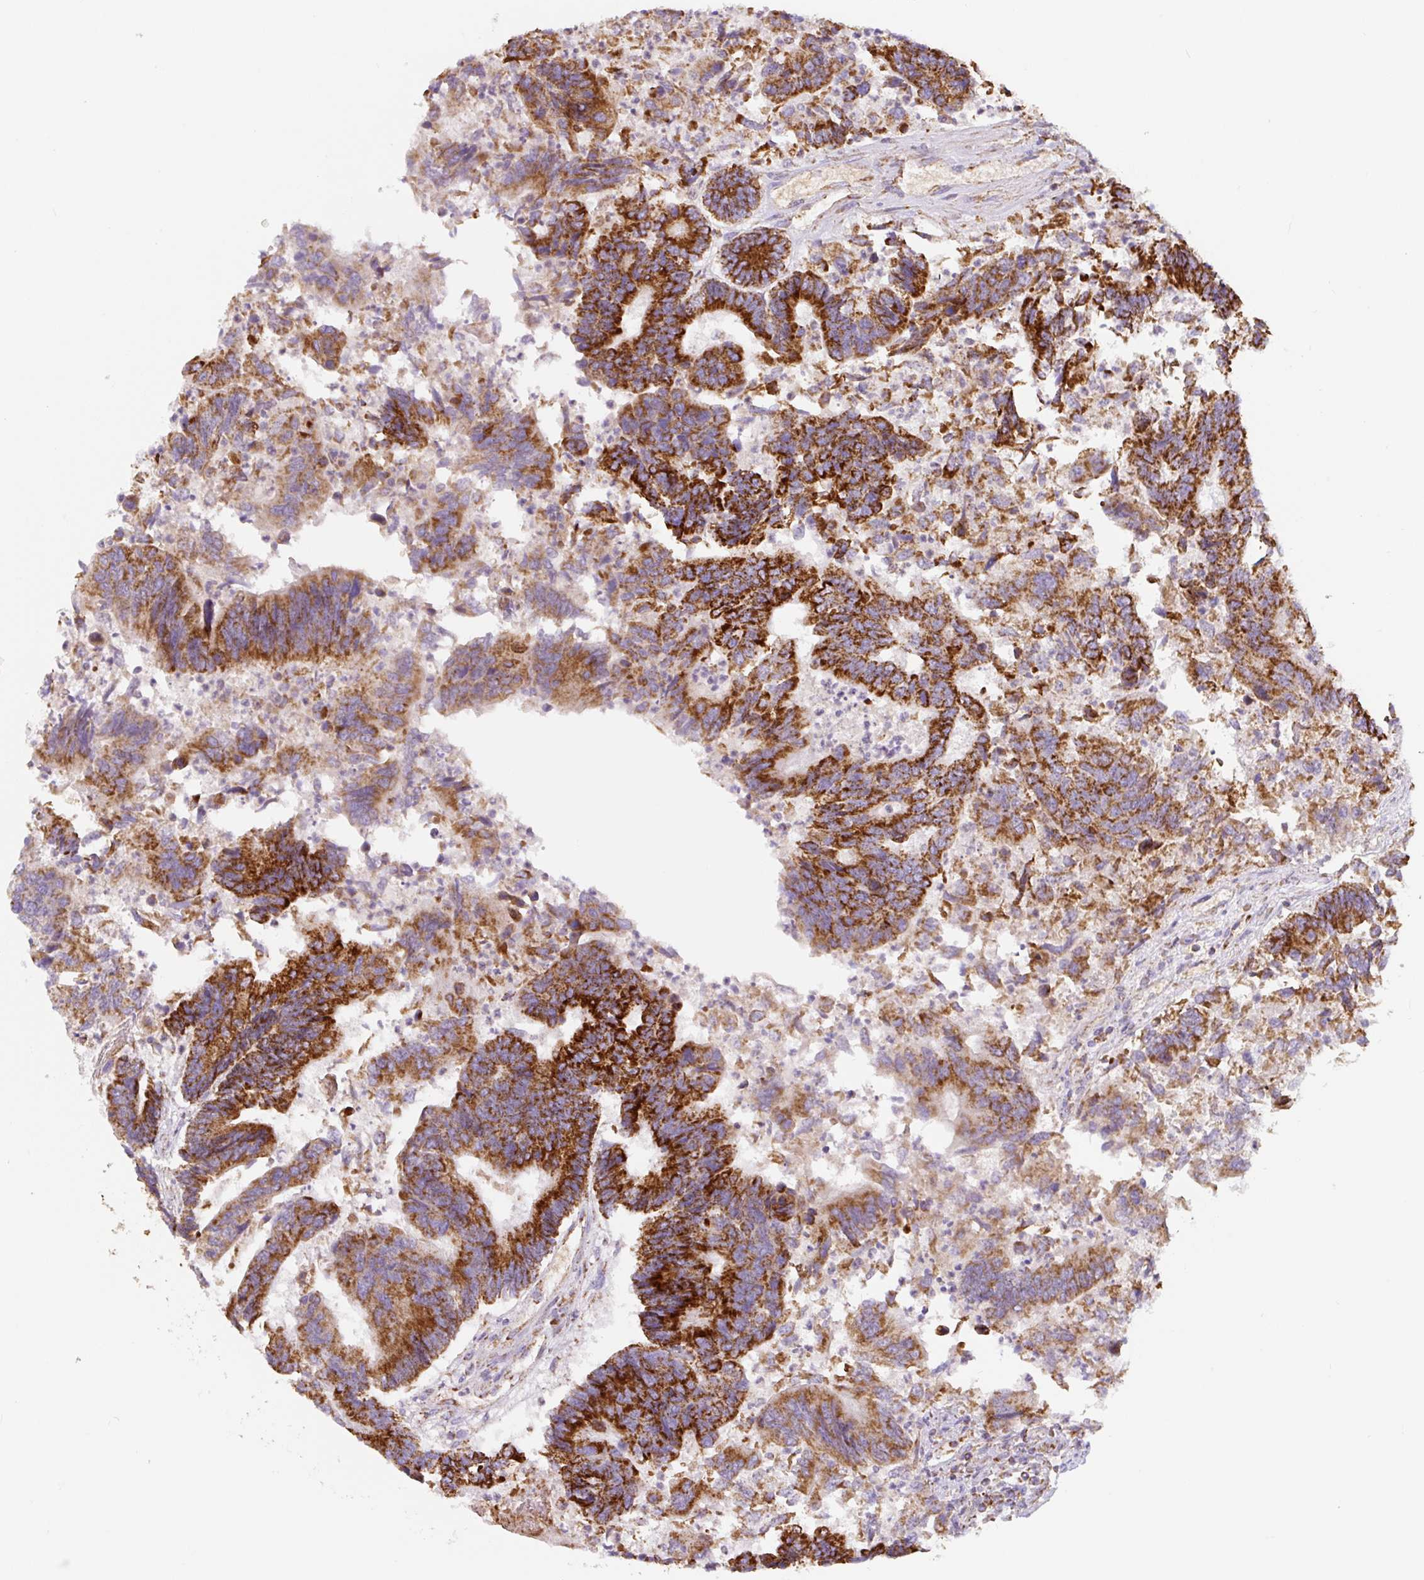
{"staining": {"intensity": "strong", "quantity": ">75%", "location": "cytoplasmic/membranous"}, "tissue": "colorectal cancer", "cell_type": "Tumor cells", "image_type": "cancer", "snomed": [{"axis": "morphology", "description": "Adenocarcinoma, NOS"}, {"axis": "topography", "description": "Colon"}], "caption": "Immunohistochemistry (IHC) histopathology image of neoplastic tissue: human colorectal adenocarcinoma stained using IHC demonstrates high levels of strong protein expression localized specifically in the cytoplasmic/membranous of tumor cells, appearing as a cytoplasmic/membranous brown color.", "gene": "MT-CO2", "patient": {"sex": "female", "age": 67}}